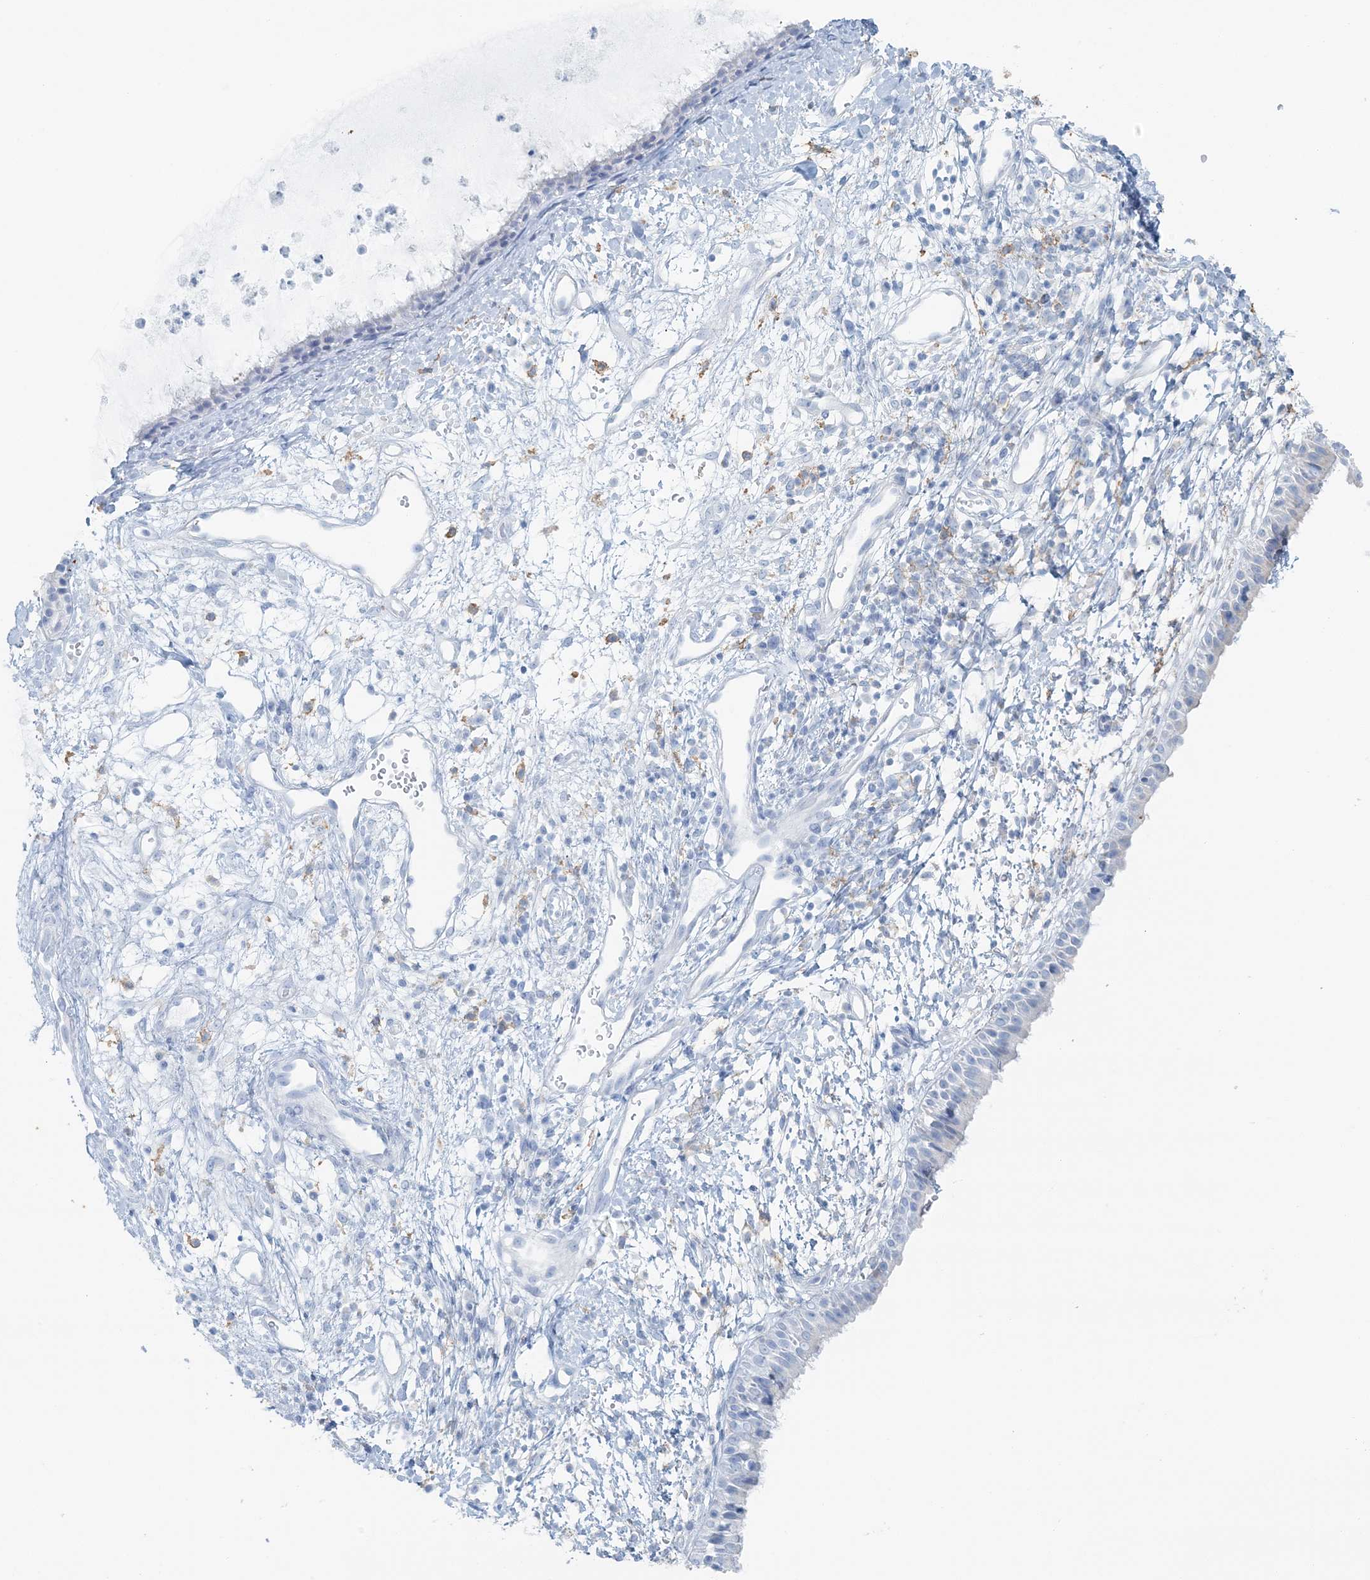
{"staining": {"intensity": "negative", "quantity": "none", "location": "none"}, "tissue": "nasopharynx", "cell_type": "Respiratory epithelial cells", "image_type": "normal", "snomed": [{"axis": "morphology", "description": "Normal tissue, NOS"}, {"axis": "topography", "description": "Nasopharynx"}], "caption": "This is an immunohistochemistry histopathology image of unremarkable nasopharynx. There is no positivity in respiratory epithelial cells.", "gene": "SNX2", "patient": {"sex": "male", "age": 22}}